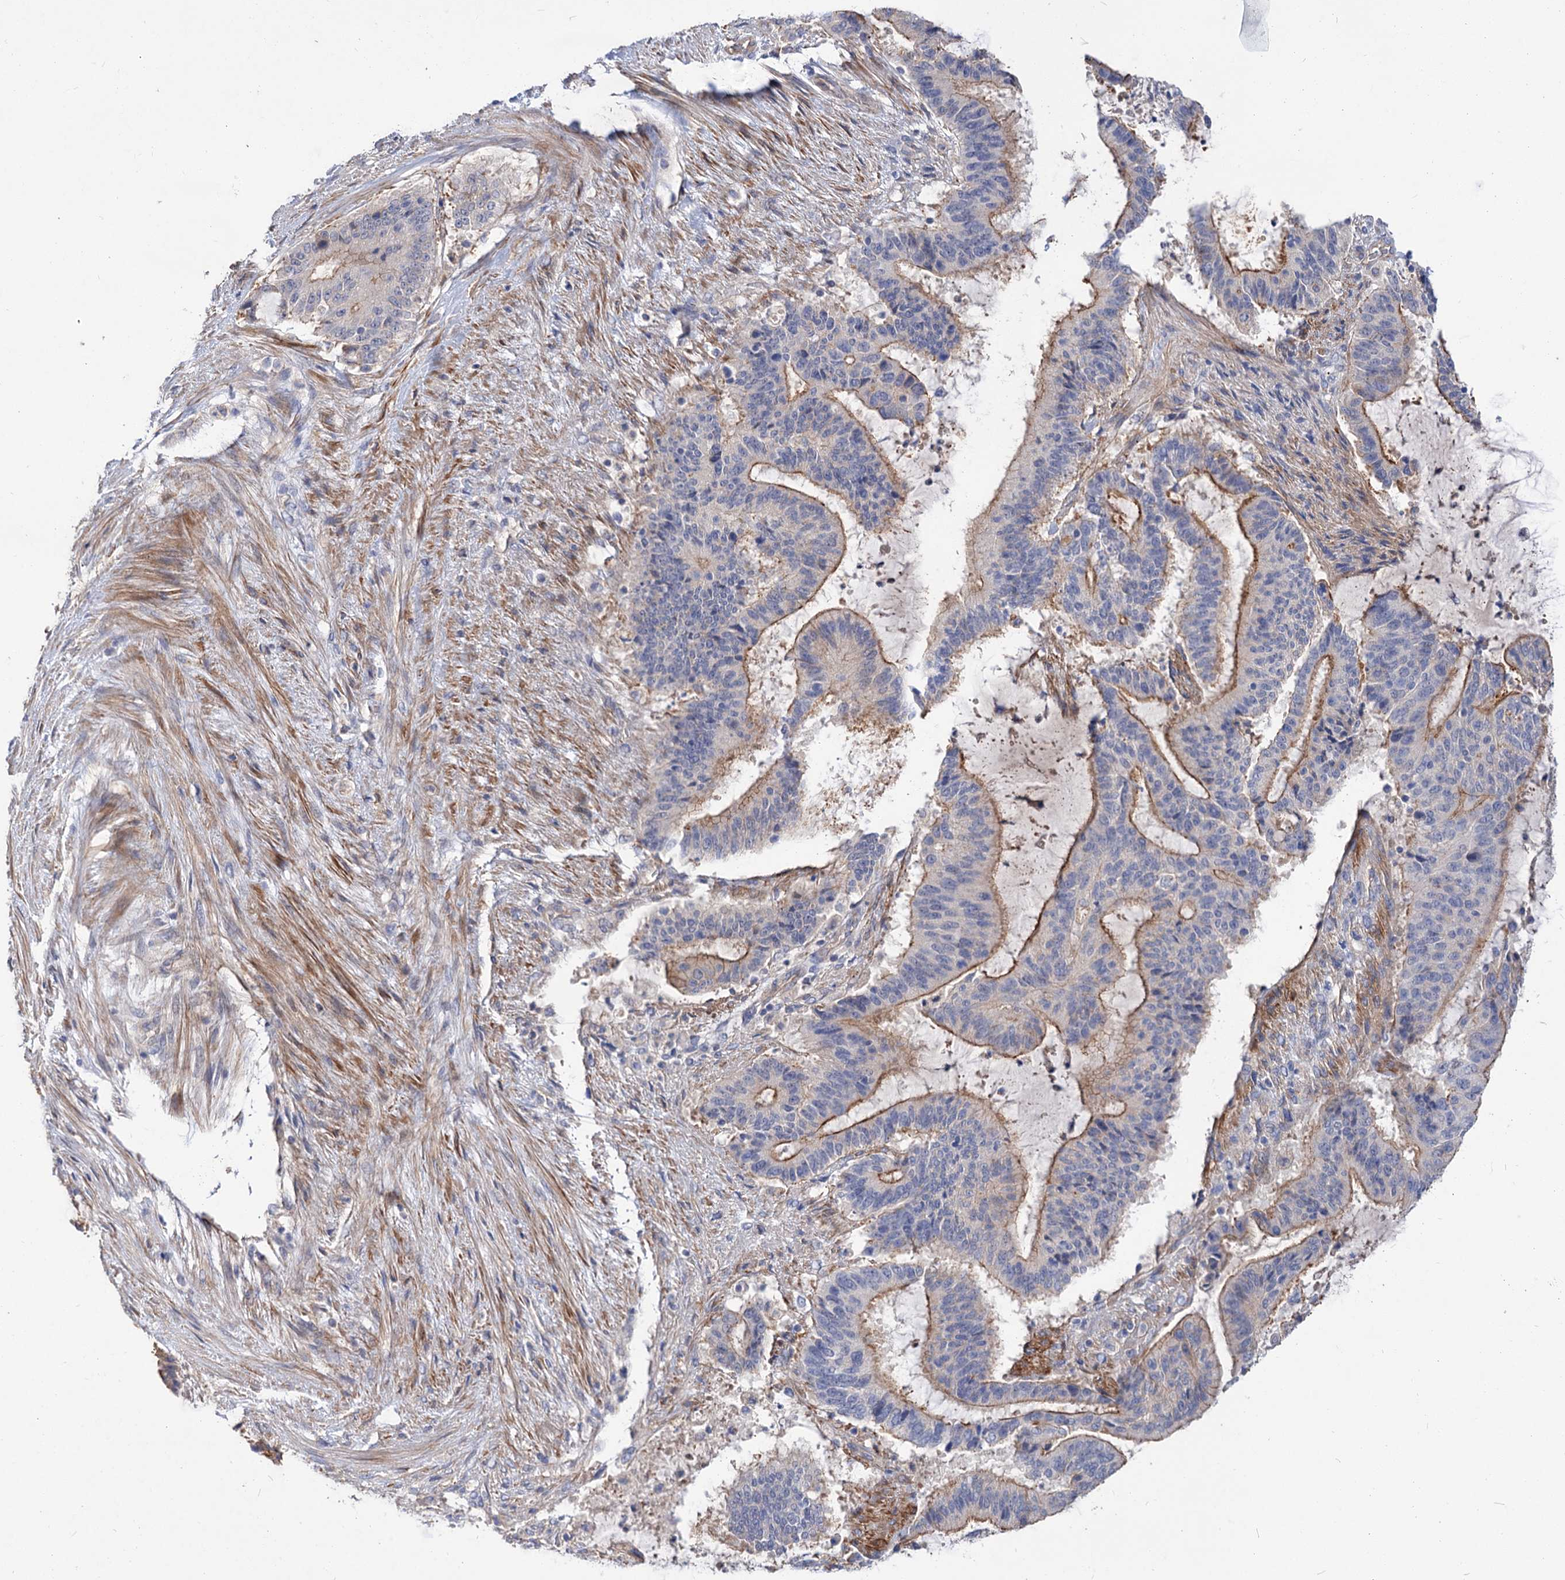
{"staining": {"intensity": "moderate", "quantity": ">75%", "location": "cytoplasmic/membranous"}, "tissue": "liver cancer", "cell_type": "Tumor cells", "image_type": "cancer", "snomed": [{"axis": "morphology", "description": "Normal tissue, NOS"}, {"axis": "morphology", "description": "Cholangiocarcinoma"}, {"axis": "topography", "description": "Liver"}, {"axis": "topography", "description": "Peripheral nerve tissue"}], "caption": "Liver cancer (cholangiocarcinoma) stained with a protein marker demonstrates moderate staining in tumor cells.", "gene": "NUDCD2", "patient": {"sex": "female", "age": 73}}